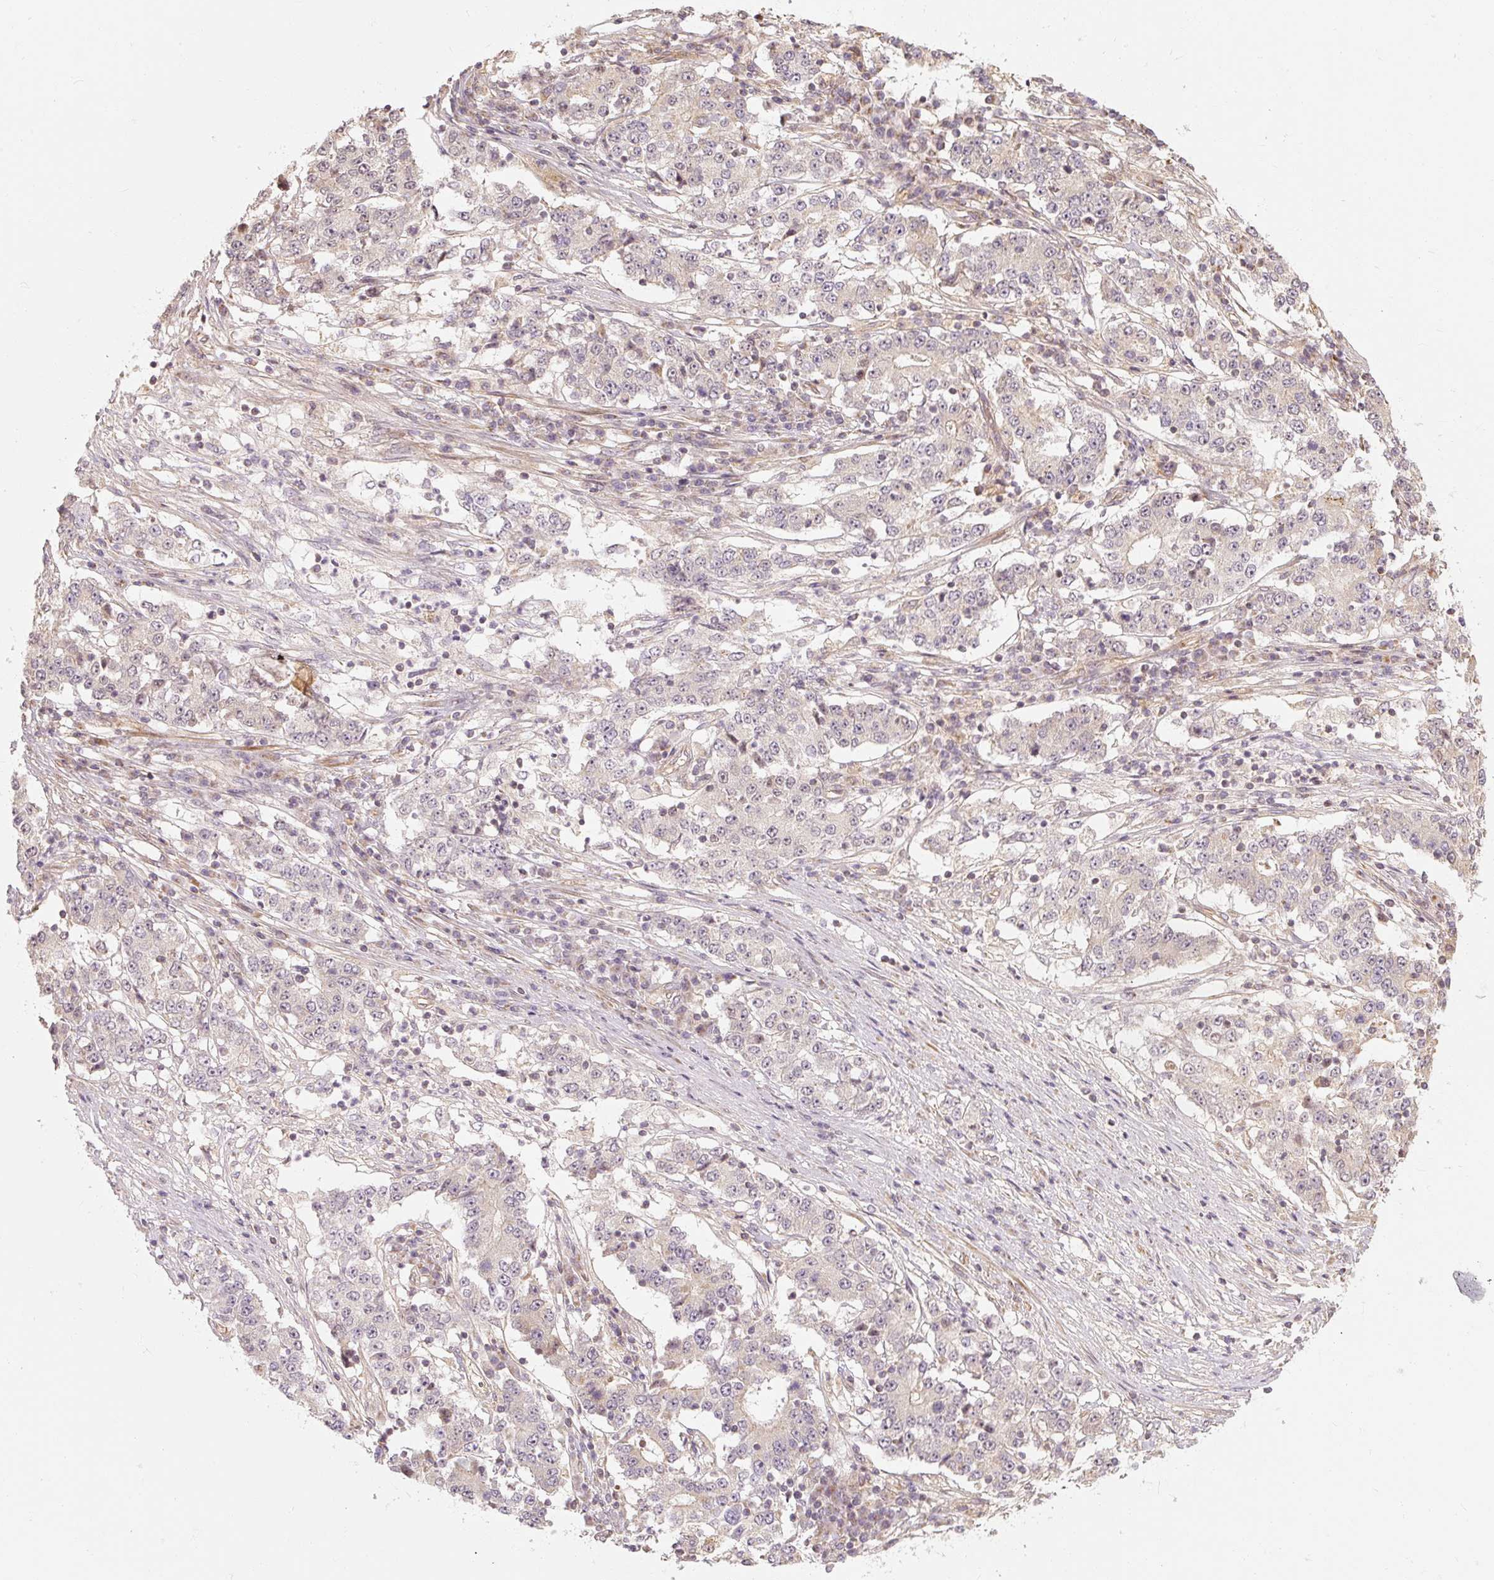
{"staining": {"intensity": "negative", "quantity": "none", "location": "none"}, "tissue": "stomach cancer", "cell_type": "Tumor cells", "image_type": "cancer", "snomed": [{"axis": "morphology", "description": "Adenocarcinoma, NOS"}, {"axis": "topography", "description": "Stomach"}], "caption": "This is an IHC histopathology image of human stomach cancer (adenocarcinoma). There is no staining in tumor cells.", "gene": "RB1CC1", "patient": {"sex": "male", "age": 59}}